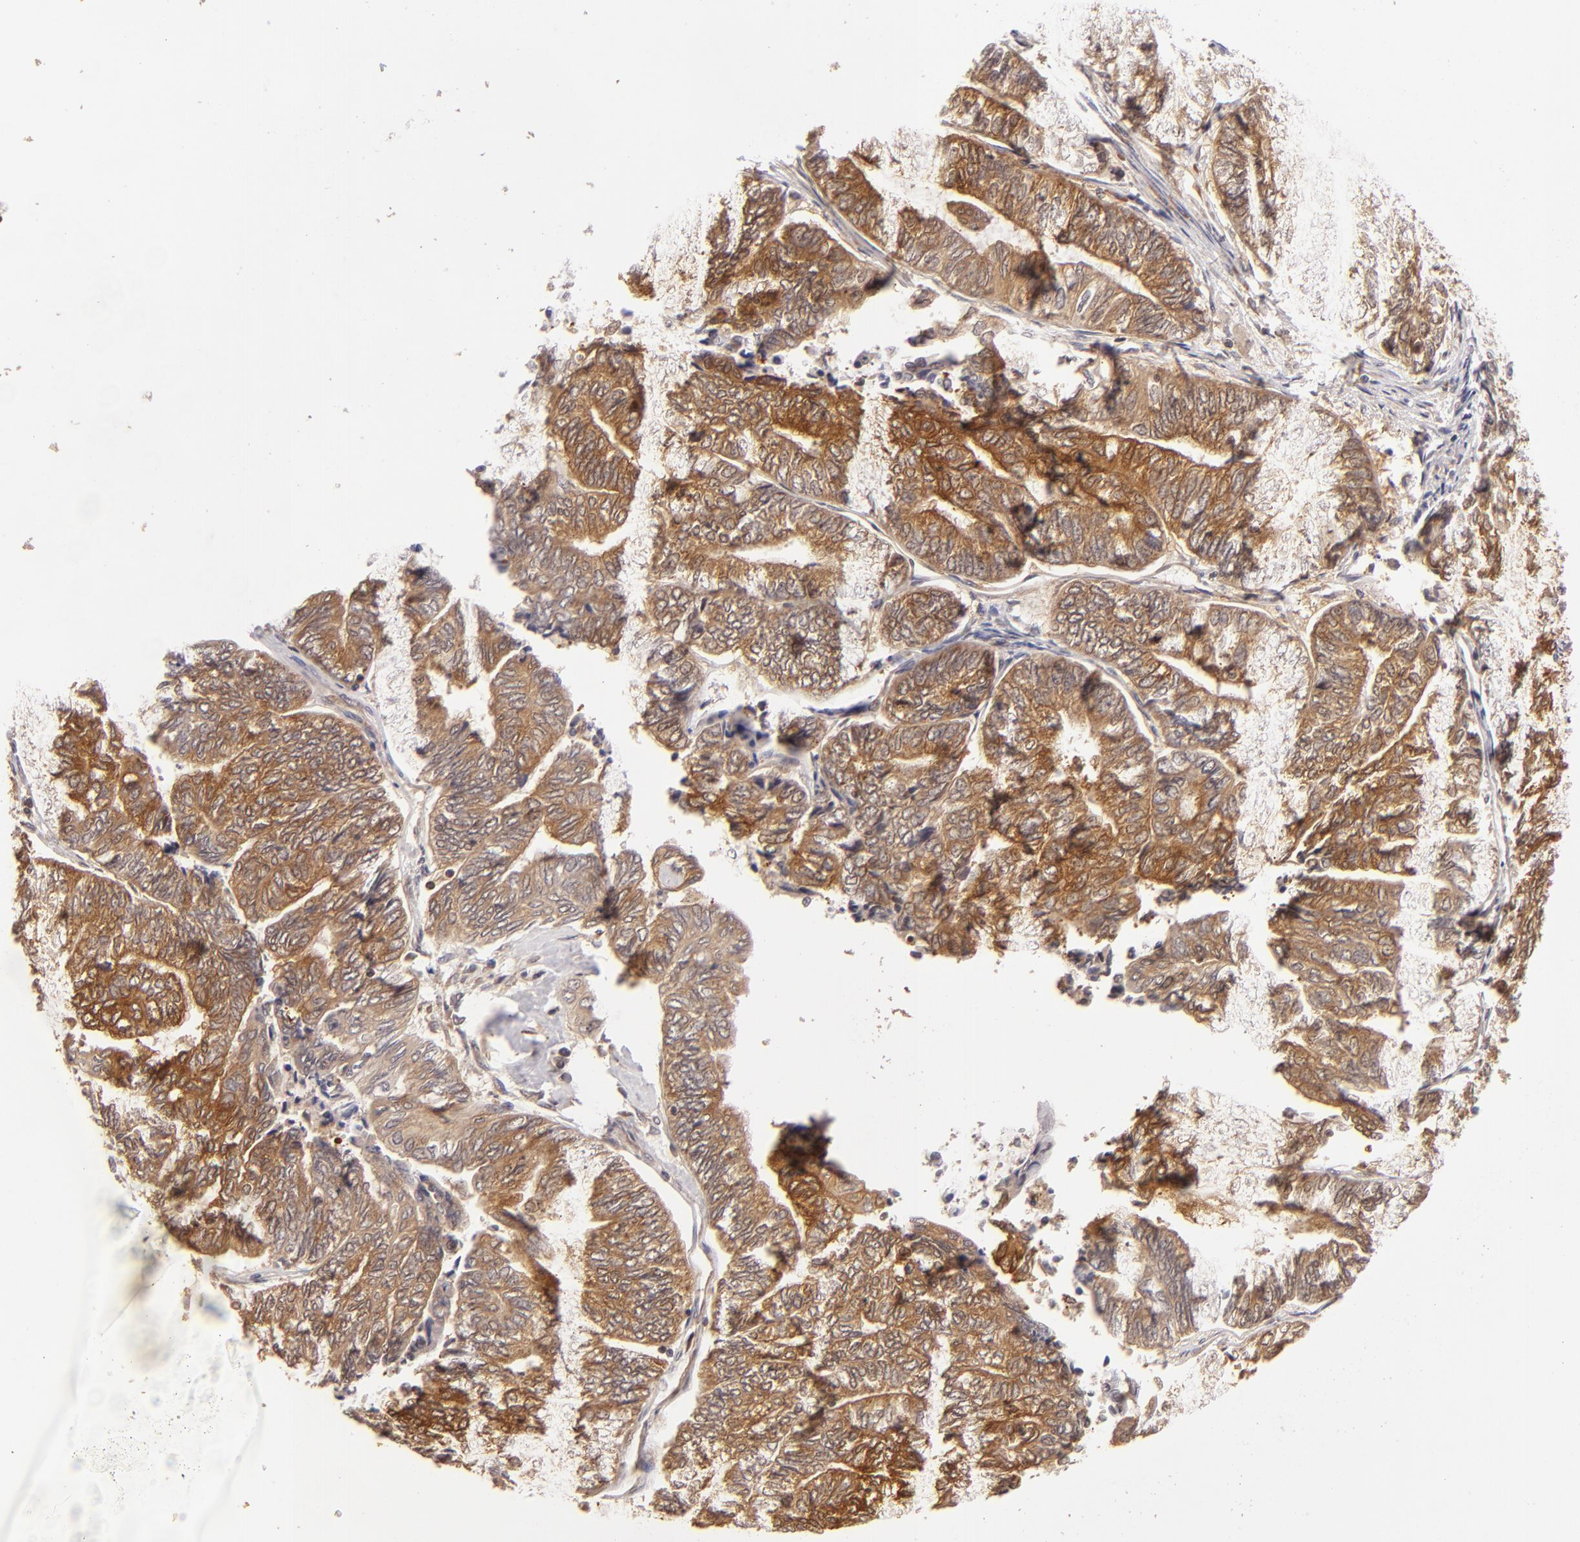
{"staining": {"intensity": "moderate", "quantity": ">75%", "location": "cytoplasmic/membranous"}, "tissue": "endometrial cancer", "cell_type": "Tumor cells", "image_type": "cancer", "snomed": [{"axis": "morphology", "description": "Adenocarcinoma, NOS"}, {"axis": "topography", "description": "Uterus"}, {"axis": "topography", "description": "Endometrium"}], "caption": "The histopathology image reveals immunohistochemical staining of endometrial cancer. There is moderate cytoplasmic/membranous expression is present in approximately >75% of tumor cells.", "gene": "MAPK3", "patient": {"sex": "female", "age": 70}}